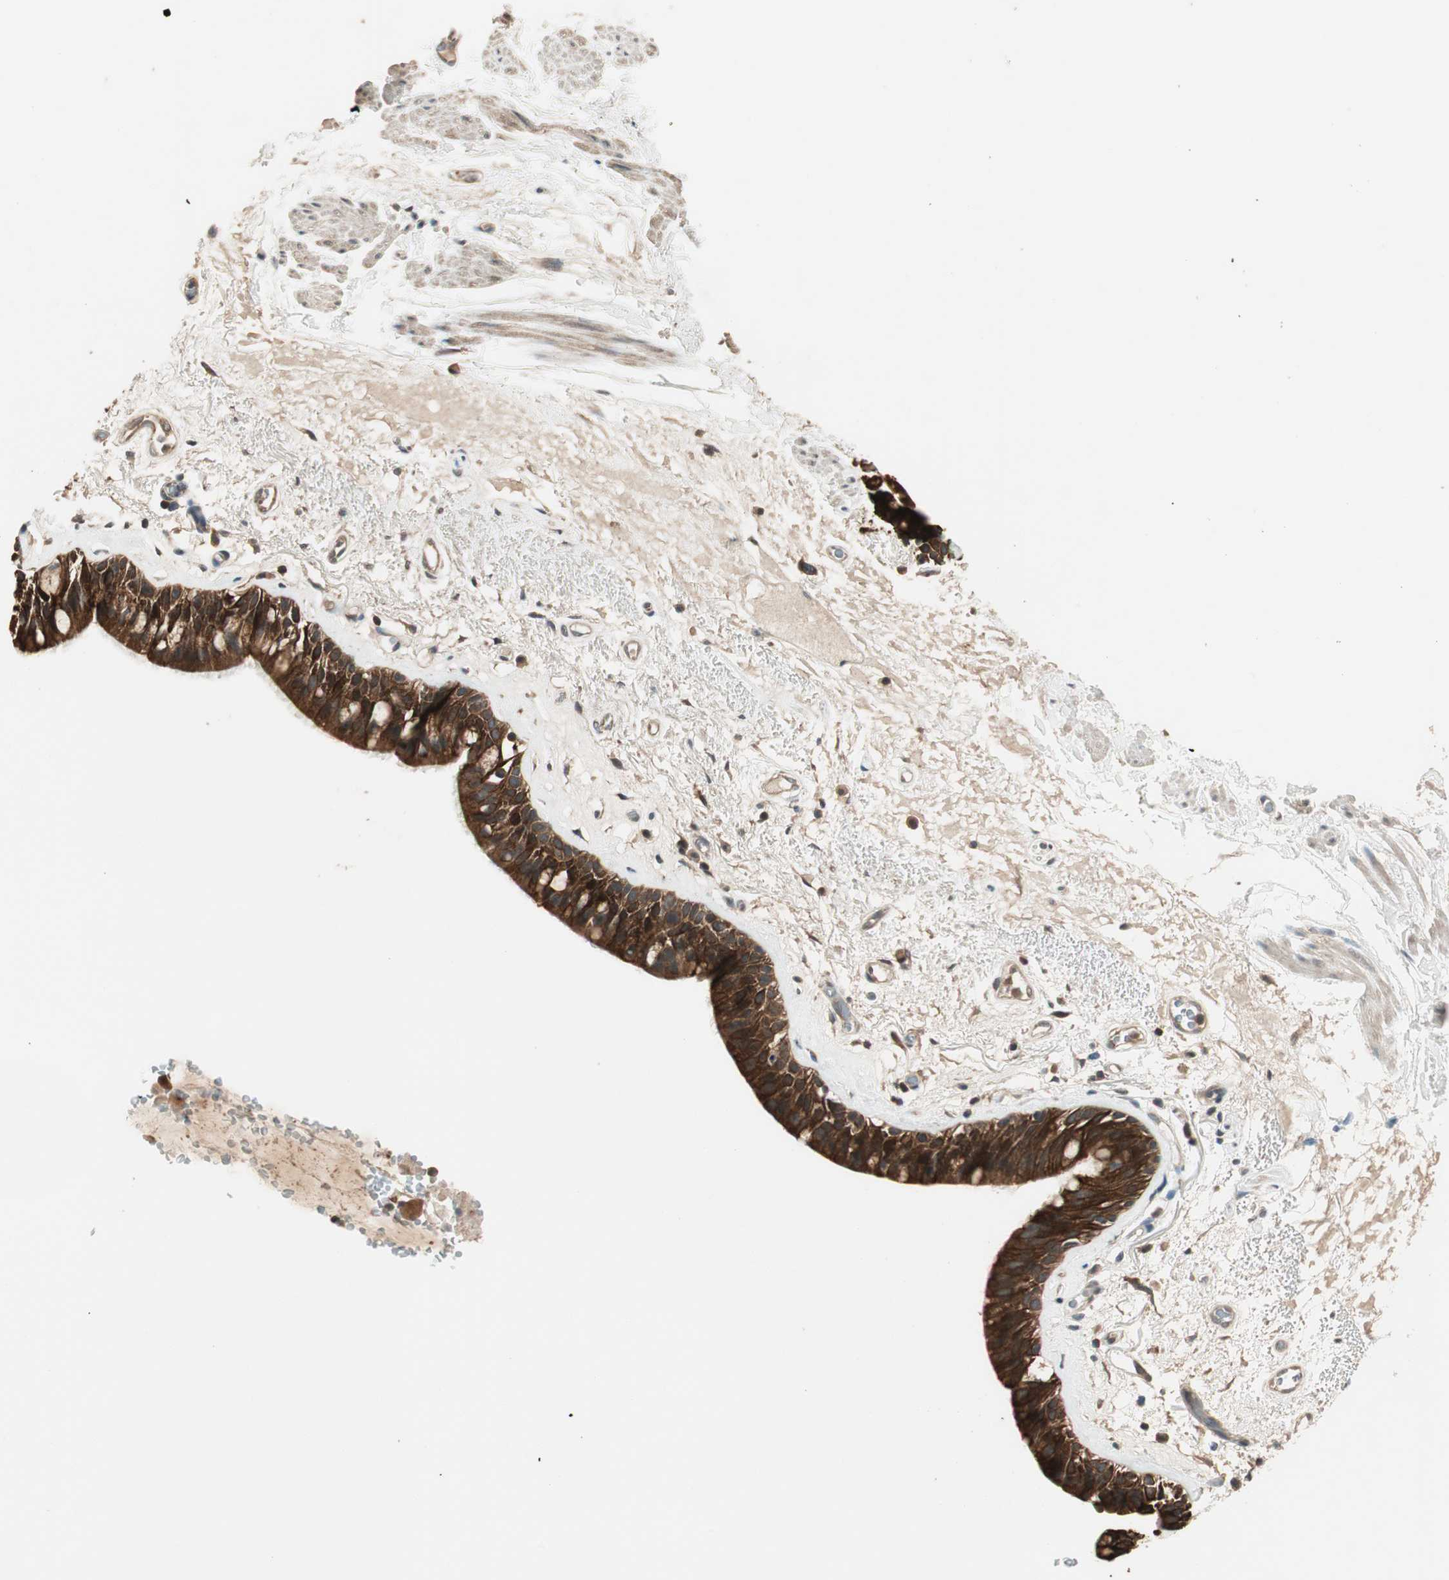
{"staining": {"intensity": "strong", "quantity": ">75%", "location": "cytoplasmic/membranous"}, "tissue": "bronchus", "cell_type": "Respiratory epithelial cells", "image_type": "normal", "snomed": [{"axis": "morphology", "description": "Normal tissue, NOS"}, {"axis": "topography", "description": "Bronchus"}], "caption": "Protein analysis of normal bronchus shows strong cytoplasmic/membranous expression in about >75% of respiratory epithelial cells.", "gene": "TRIM21", "patient": {"sex": "male", "age": 66}}